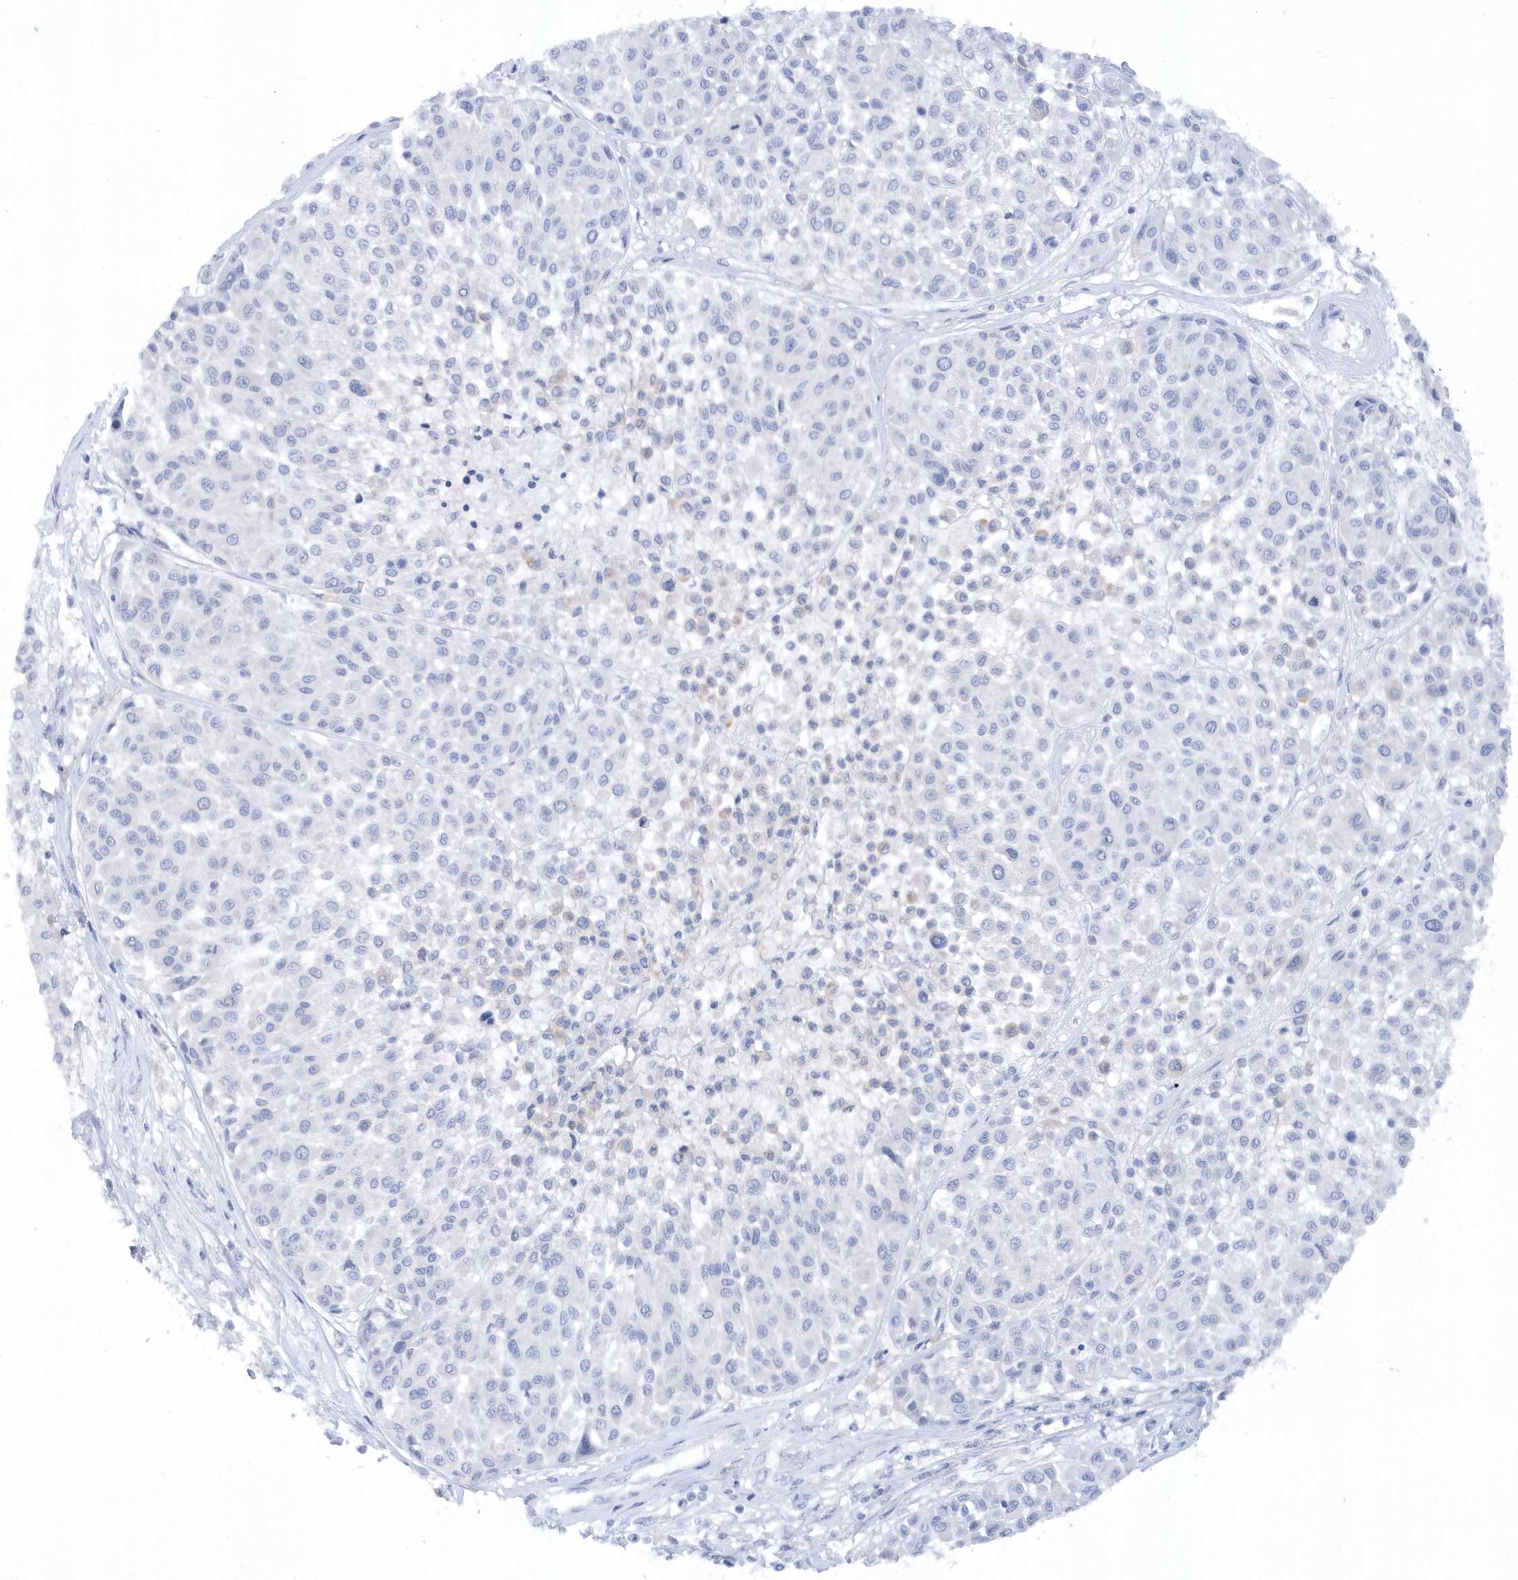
{"staining": {"intensity": "negative", "quantity": "none", "location": "none"}, "tissue": "melanoma", "cell_type": "Tumor cells", "image_type": "cancer", "snomed": [{"axis": "morphology", "description": "Malignant melanoma, Metastatic site"}, {"axis": "topography", "description": "Soft tissue"}], "caption": "This micrograph is of melanoma stained with immunohistochemistry to label a protein in brown with the nuclei are counter-stained blue. There is no expression in tumor cells.", "gene": "RPE", "patient": {"sex": "male", "age": 41}}